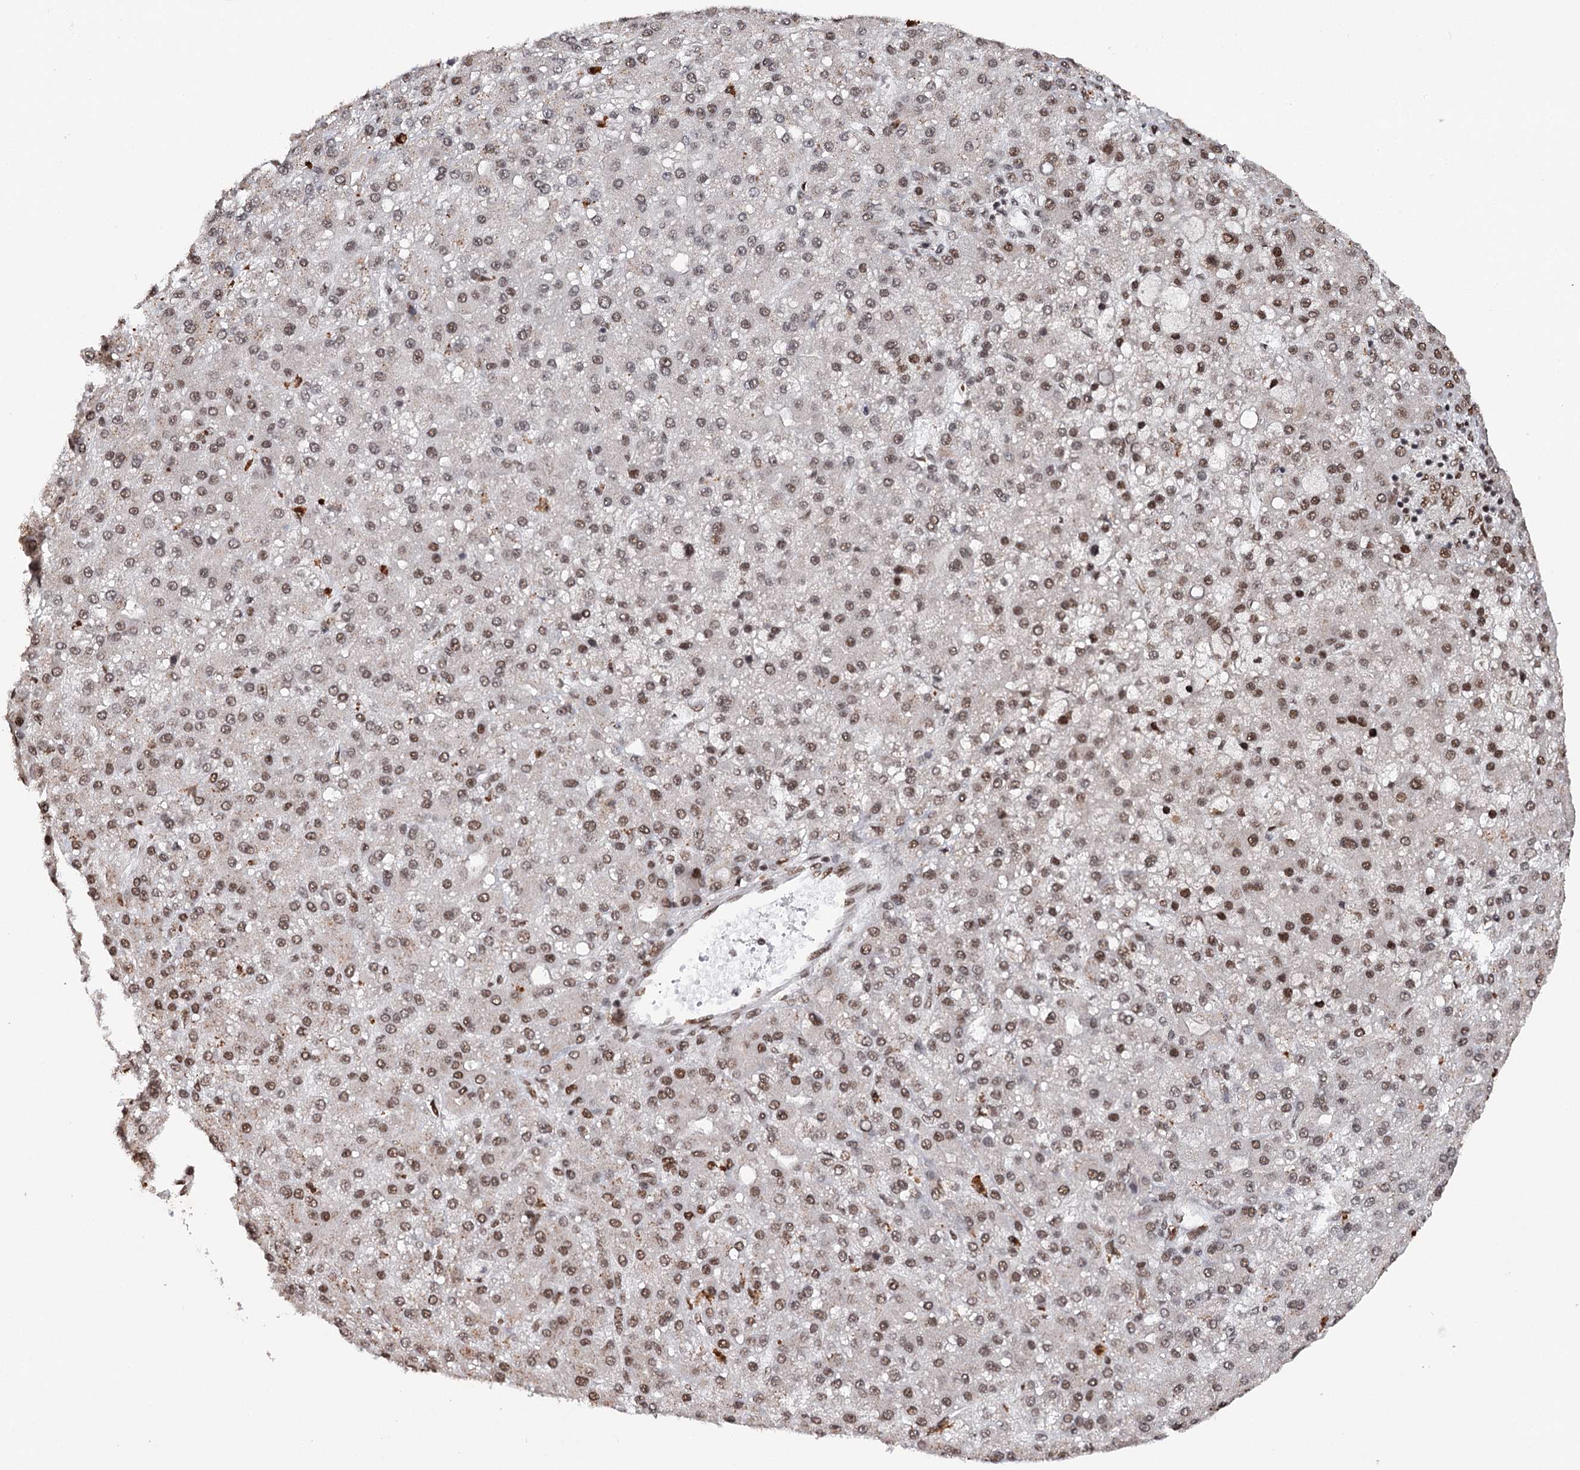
{"staining": {"intensity": "moderate", "quantity": ">75%", "location": "nuclear"}, "tissue": "liver cancer", "cell_type": "Tumor cells", "image_type": "cancer", "snomed": [{"axis": "morphology", "description": "Carcinoma, Hepatocellular, NOS"}, {"axis": "topography", "description": "Liver"}], "caption": "Liver cancer stained with a brown dye demonstrates moderate nuclear positive positivity in approximately >75% of tumor cells.", "gene": "MATR3", "patient": {"sex": "male", "age": 67}}